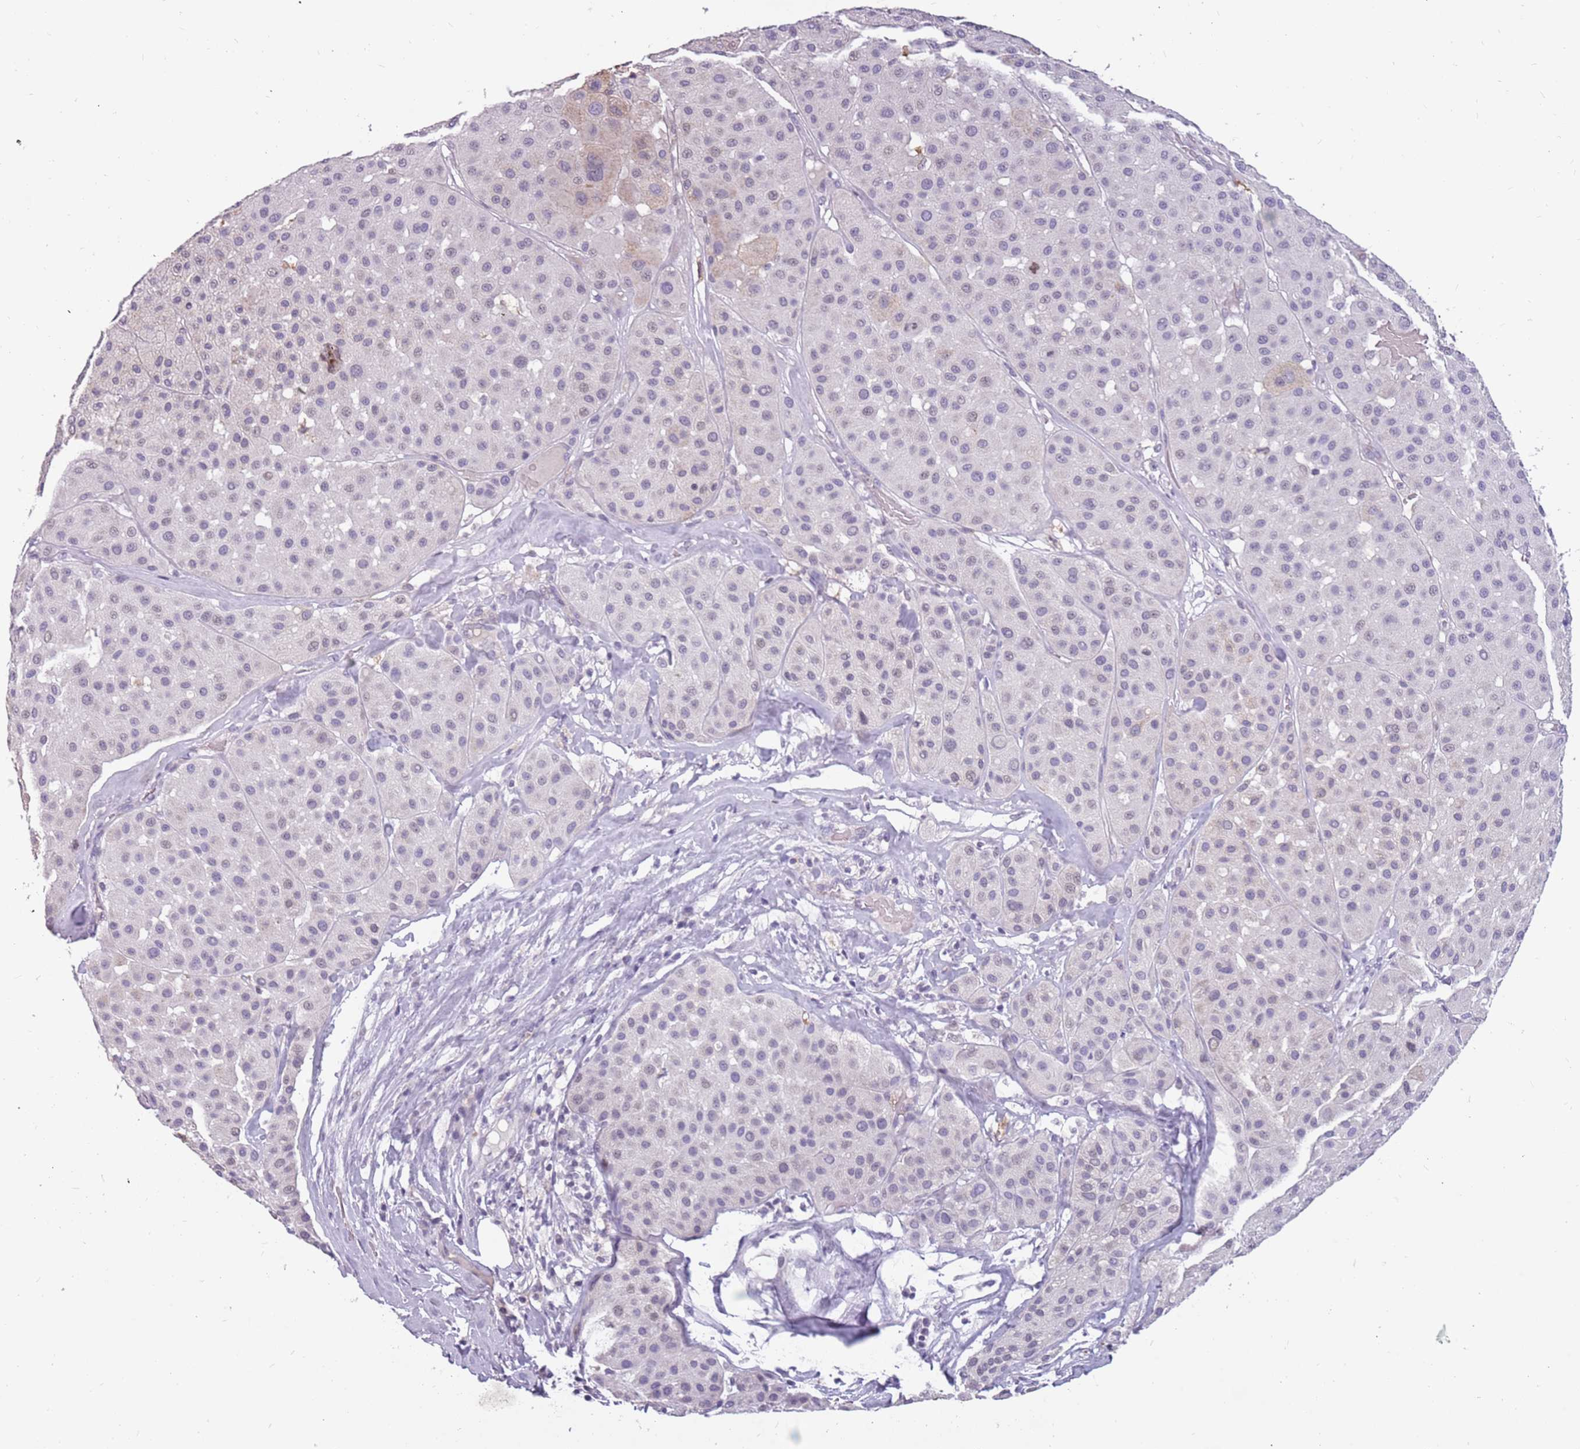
{"staining": {"intensity": "negative", "quantity": "none", "location": "none"}, "tissue": "melanoma", "cell_type": "Tumor cells", "image_type": "cancer", "snomed": [{"axis": "morphology", "description": "Malignant melanoma, Metastatic site"}, {"axis": "topography", "description": "Smooth muscle"}], "caption": "Malignant melanoma (metastatic site) was stained to show a protein in brown. There is no significant positivity in tumor cells.", "gene": "NEK6", "patient": {"sex": "male", "age": 41}}